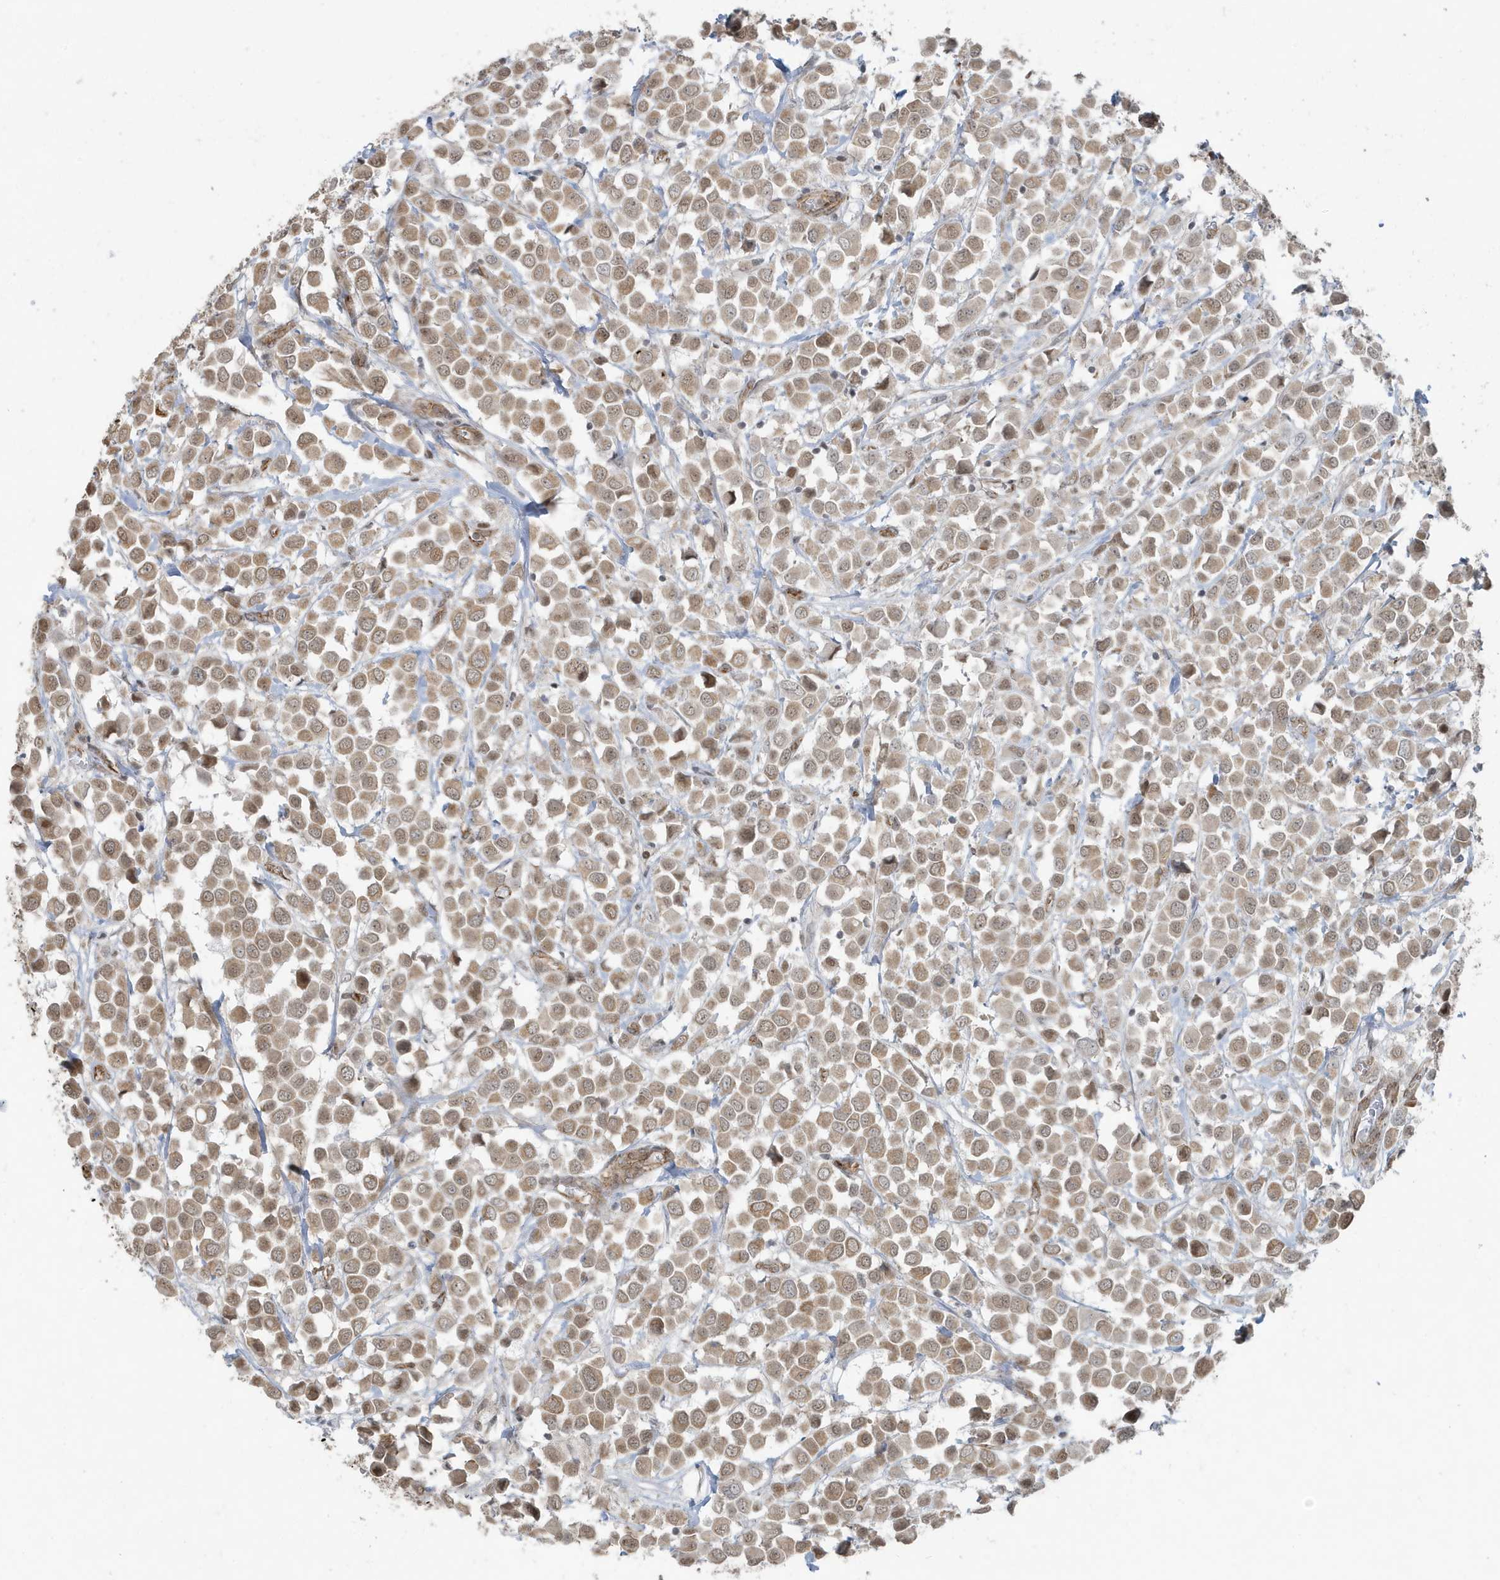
{"staining": {"intensity": "moderate", "quantity": ">75%", "location": "cytoplasmic/membranous"}, "tissue": "breast cancer", "cell_type": "Tumor cells", "image_type": "cancer", "snomed": [{"axis": "morphology", "description": "Duct carcinoma"}, {"axis": "topography", "description": "Breast"}], "caption": "Breast invasive ductal carcinoma stained with a brown dye shows moderate cytoplasmic/membranous positive positivity in approximately >75% of tumor cells.", "gene": "CHCHD4", "patient": {"sex": "female", "age": 61}}